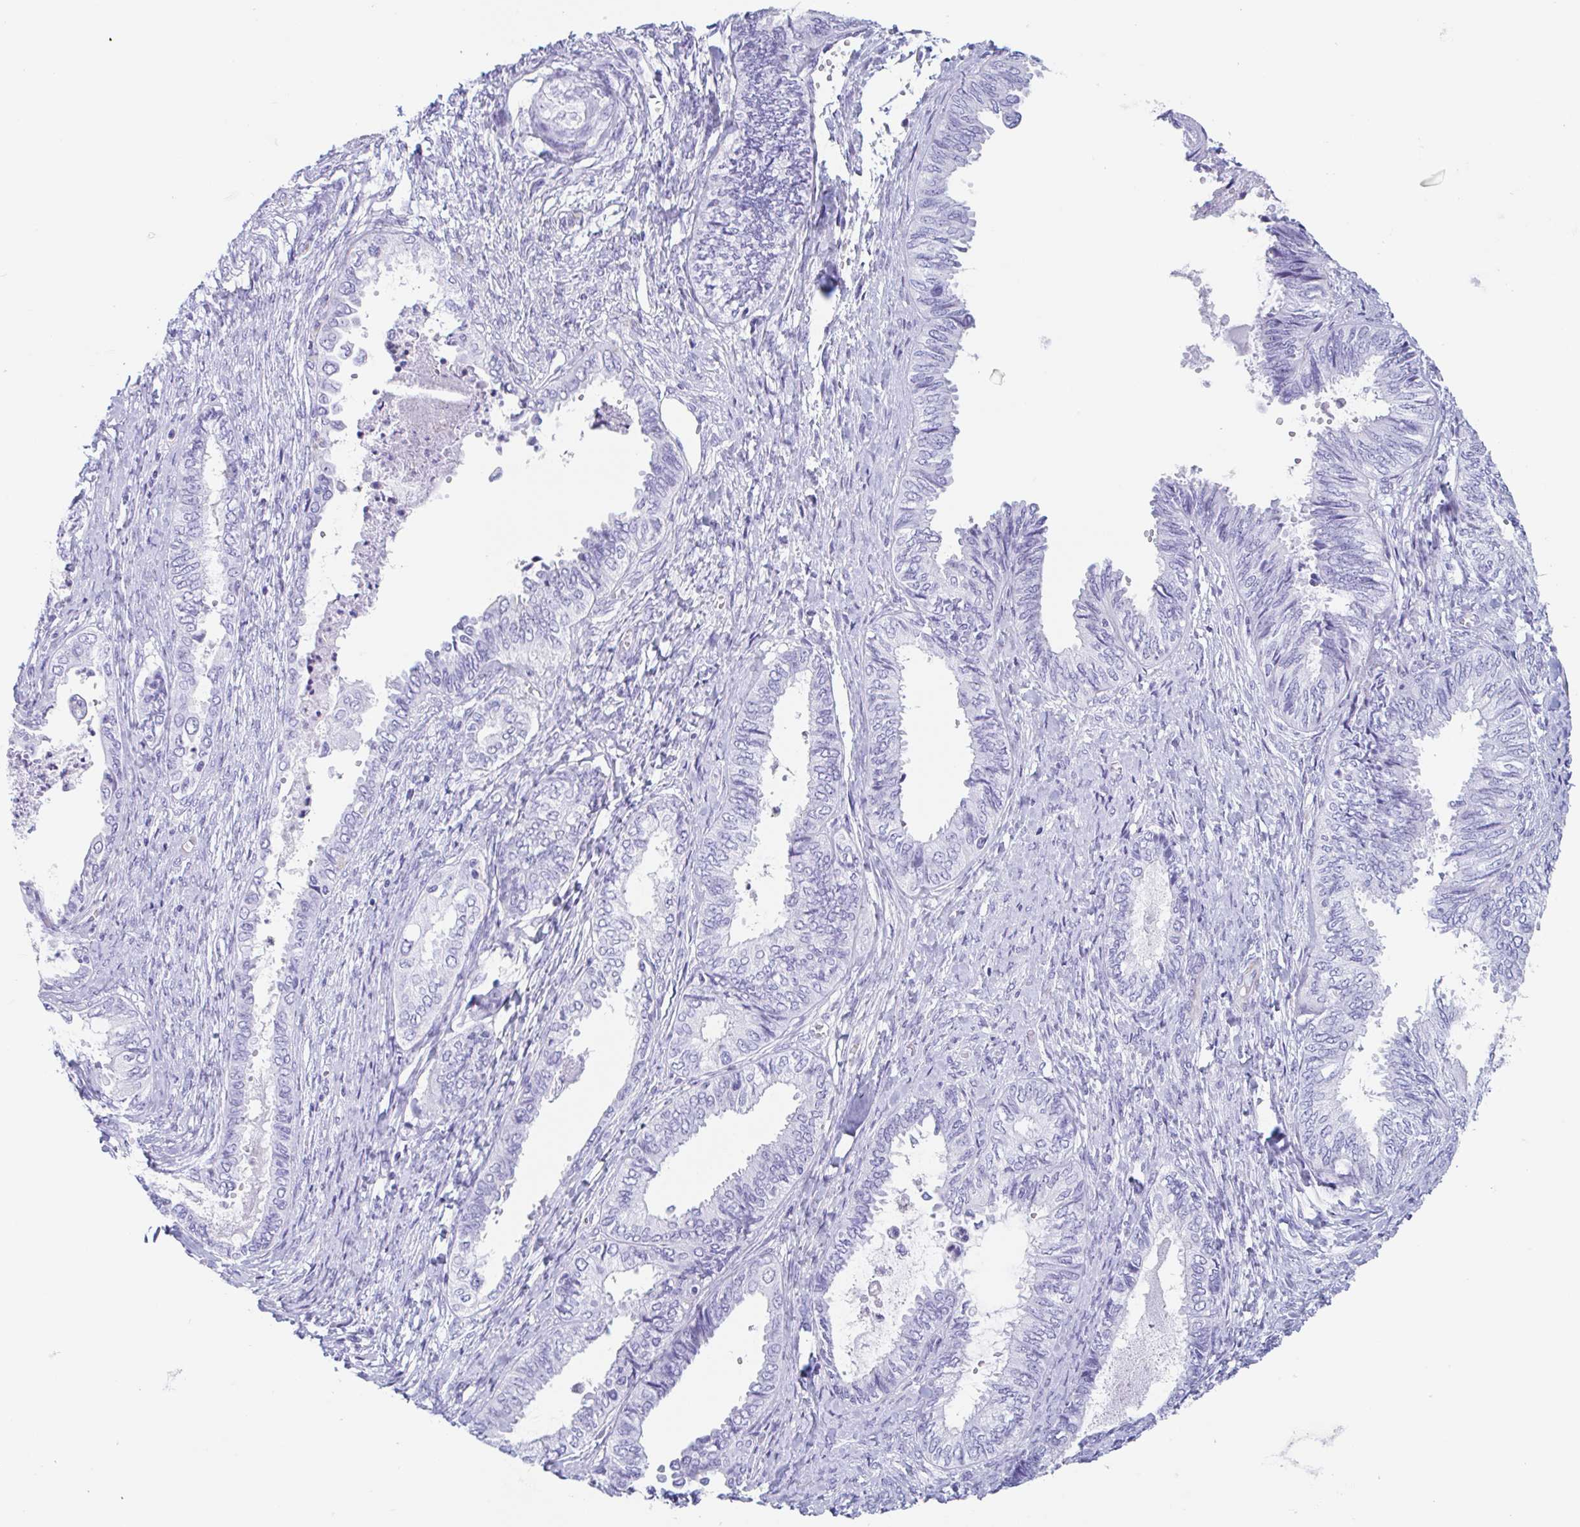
{"staining": {"intensity": "negative", "quantity": "none", "location": "none"}, "tissue": "ovarian cancer", "cell_type": "Tumor cells", "image_type": "cancer", "snomed": [{"axis": "morphology", "description": "Carcinoma, endometroid"}, {"axis": "topography", "description": "Ovary"}], "caption": "Immunohistochemical staining of human ovarian cancer shows no significant positivity in tumor cells.", "gene": "TAS2R41", "patient": {"sex": "female", "age": 70}}